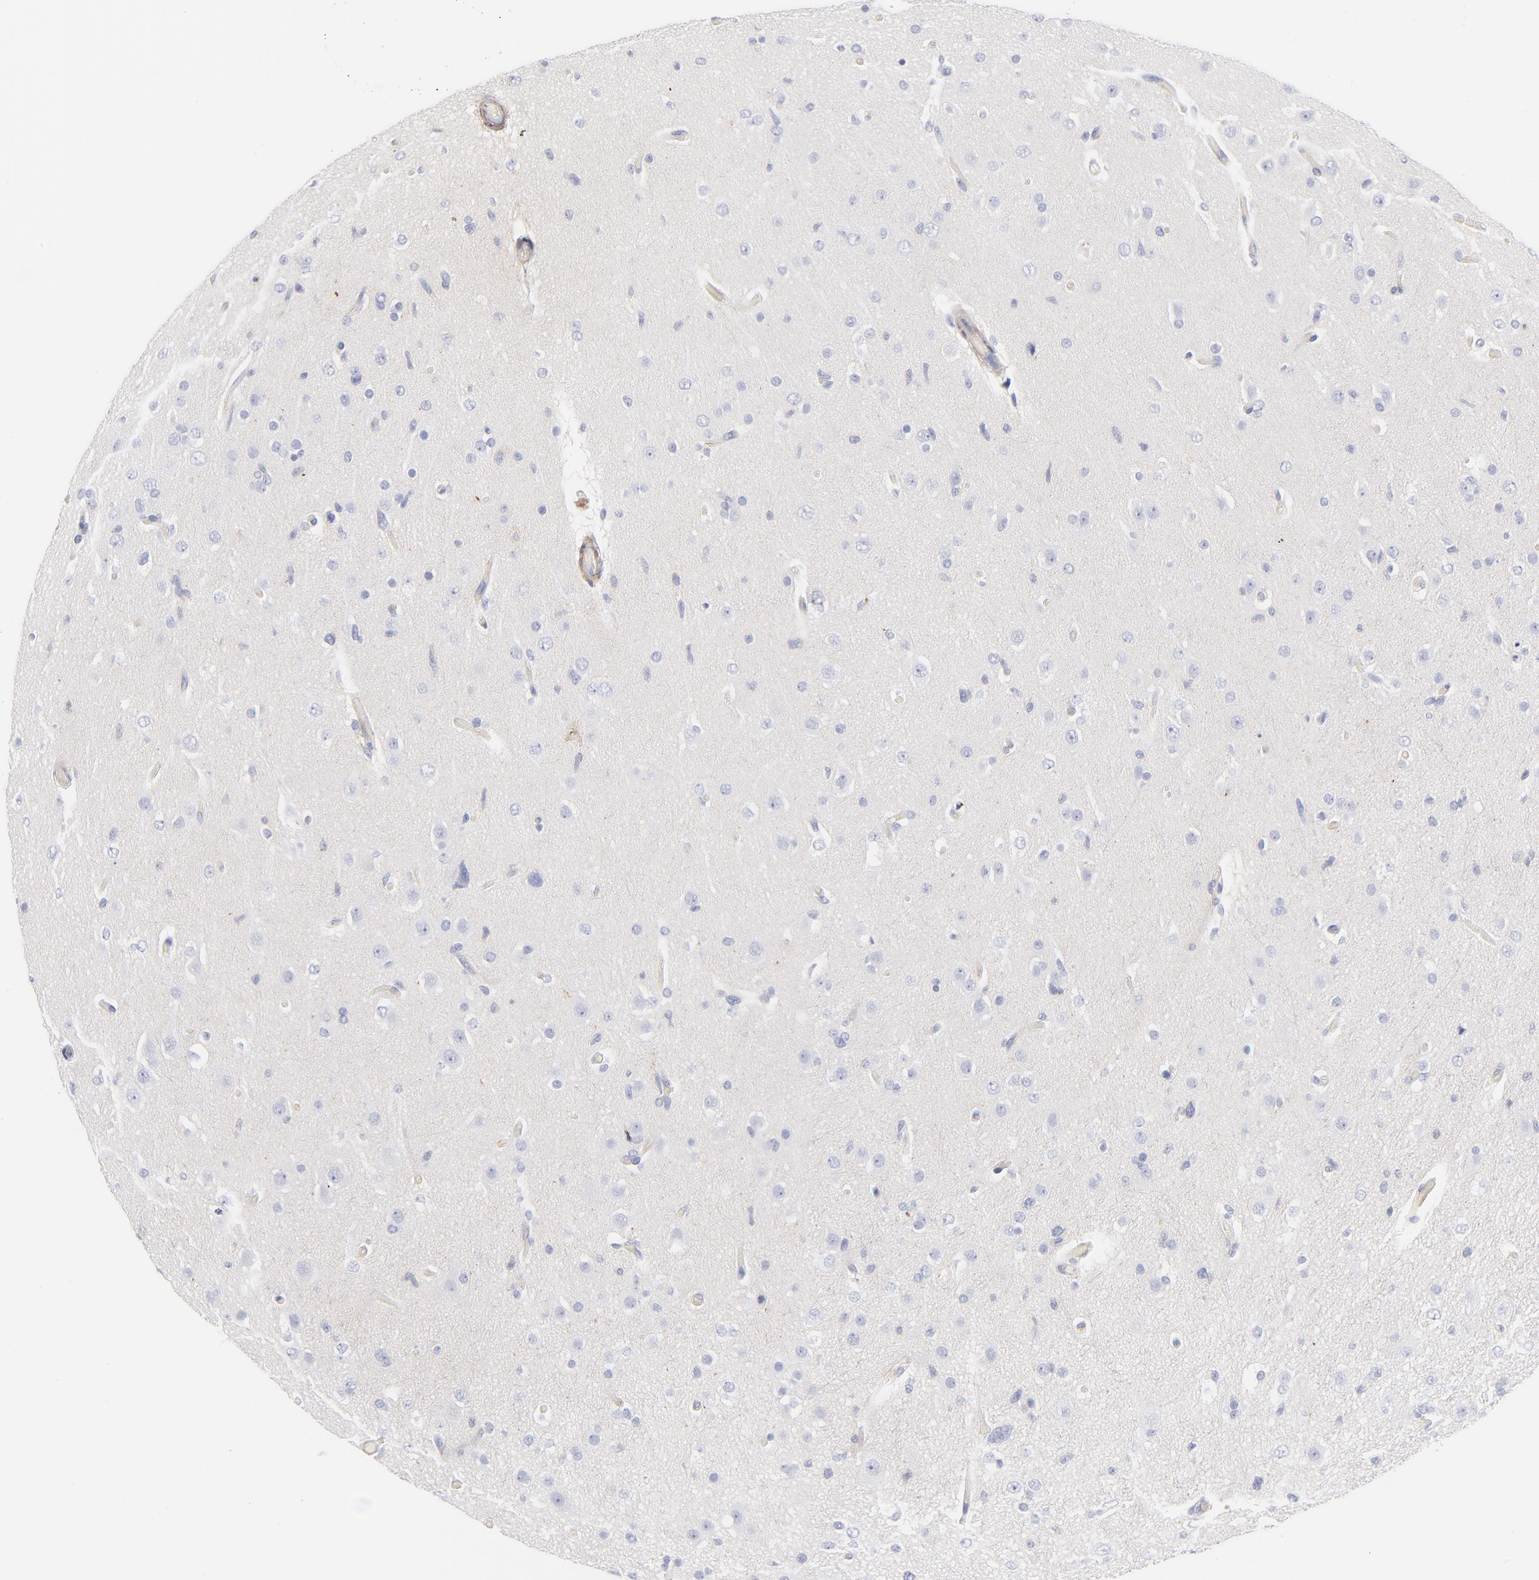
{"staining": {"intensity": "negative", "quantity": "none", "location": "none"}, "tissue": "glioma", "cell_type": "Tumor cells", "image_type": "cancer", "snomed": [{"axis": "morphology", "description": "Glioma, malignant, High grade"}, {"axis": "topography", "description": "Brain"}], "caption": "IHC image of neoplastic tissue: human glioma stained with DAB displays no significant protein staining in tumor cells.", "gene": "ACTA2", "patient": {"sex": "male", "age": 33}}